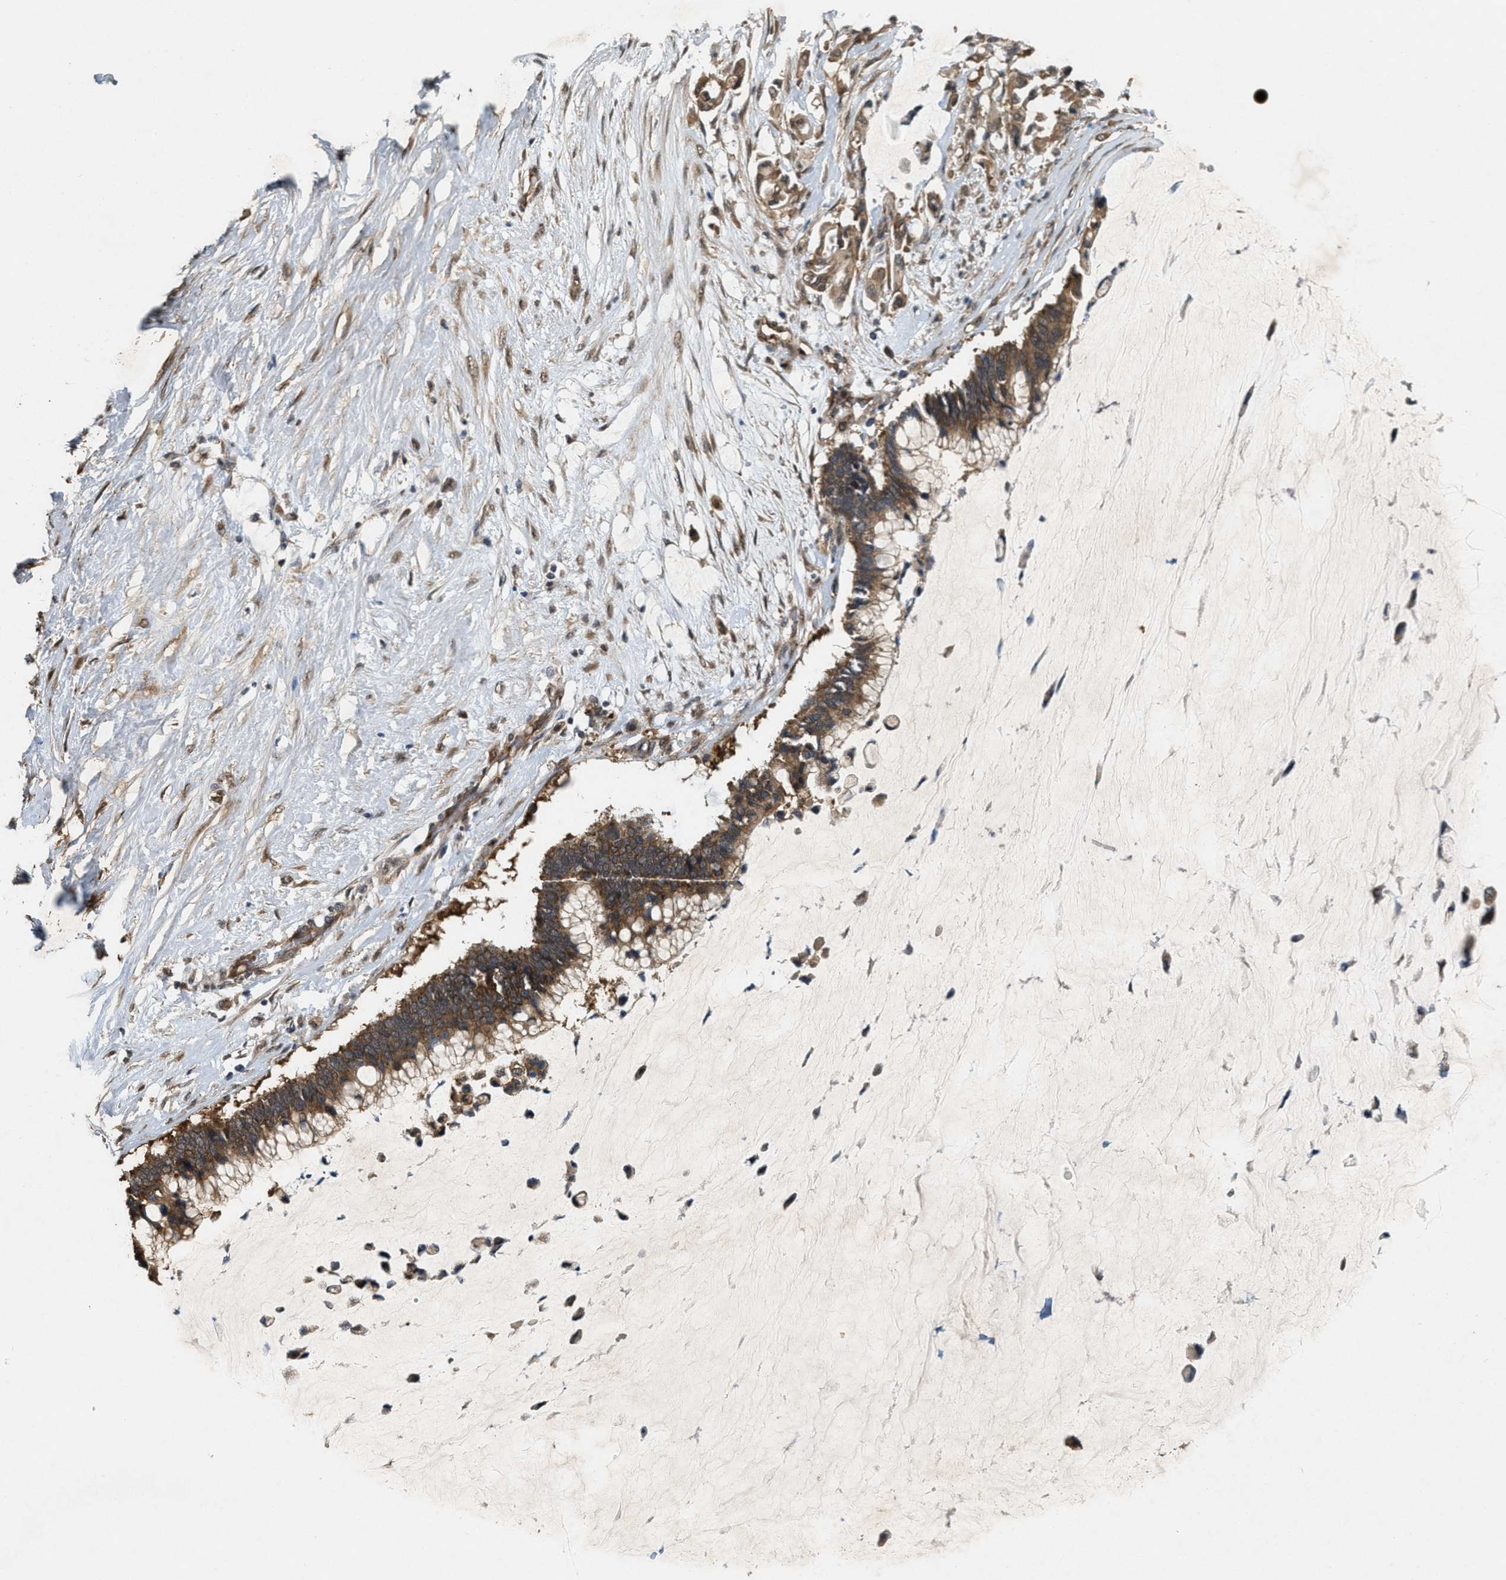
{"staining": {"intensity": "moderate", "quantity": ">75%", "location": "cytoplasmic/membranous"}, "tissue": "pancreatic cancer", "cell_type": "Tumor cells", "image_type": "cancer", "snomed": [{"axis": "morphology", "description": "Adenocarcinoma, NOS"}, {"axis": "topography", "description": "Pancreas"}], "caption": "Immunohistochemistry image of neoplastic tissue: human adenocarcinoma (pancreatic) stained using immunohistochemistry demonstrates medium levels of moderate protein expression localized specifically in the cytoplasmic/membranous of tumor cells, appearing as a cytoplasmic/membranous brown color.", "gene": "ARHGEF5", "patient": {"sex": "male", "age": 41}}